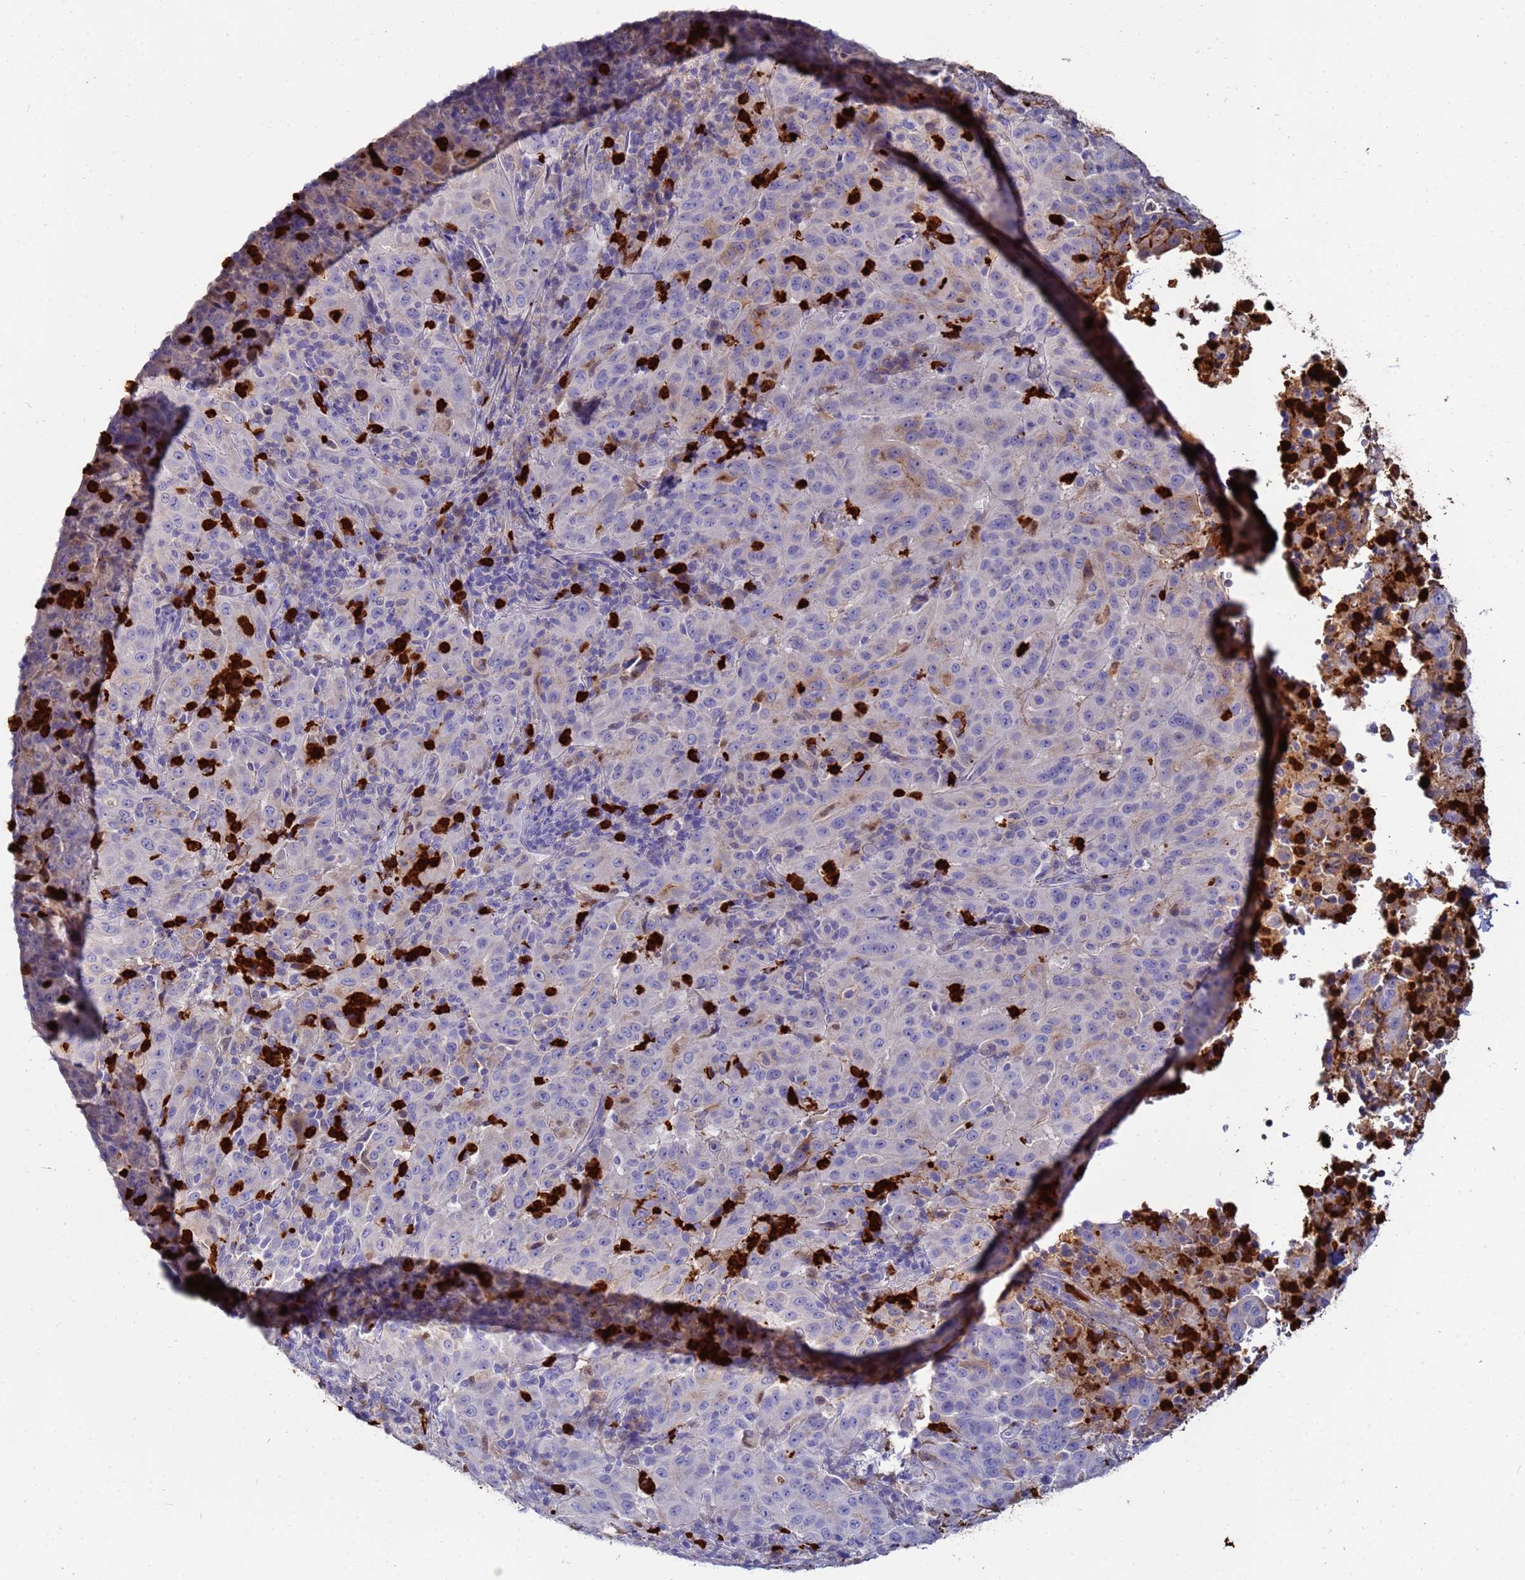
{"staining": {"intensity": "negative", "quantity": "none", "location": "none"}, "tissue": "pancreatic cancer", "cell_type": "Tumor cells", "image_type": "cancer", "snomed": [{"axis": "morphology", "description": "Adenocarcinoma, NOS"}, {"axis": "topography", "description": "Pancreas"}], "caption": "The immunohistochemistry histopathology image has no significant staining in tumor cells of pancreatic cancer tissue.", "gene": "TUBAL3", "patient": {"sex": "male", "age": 63}}